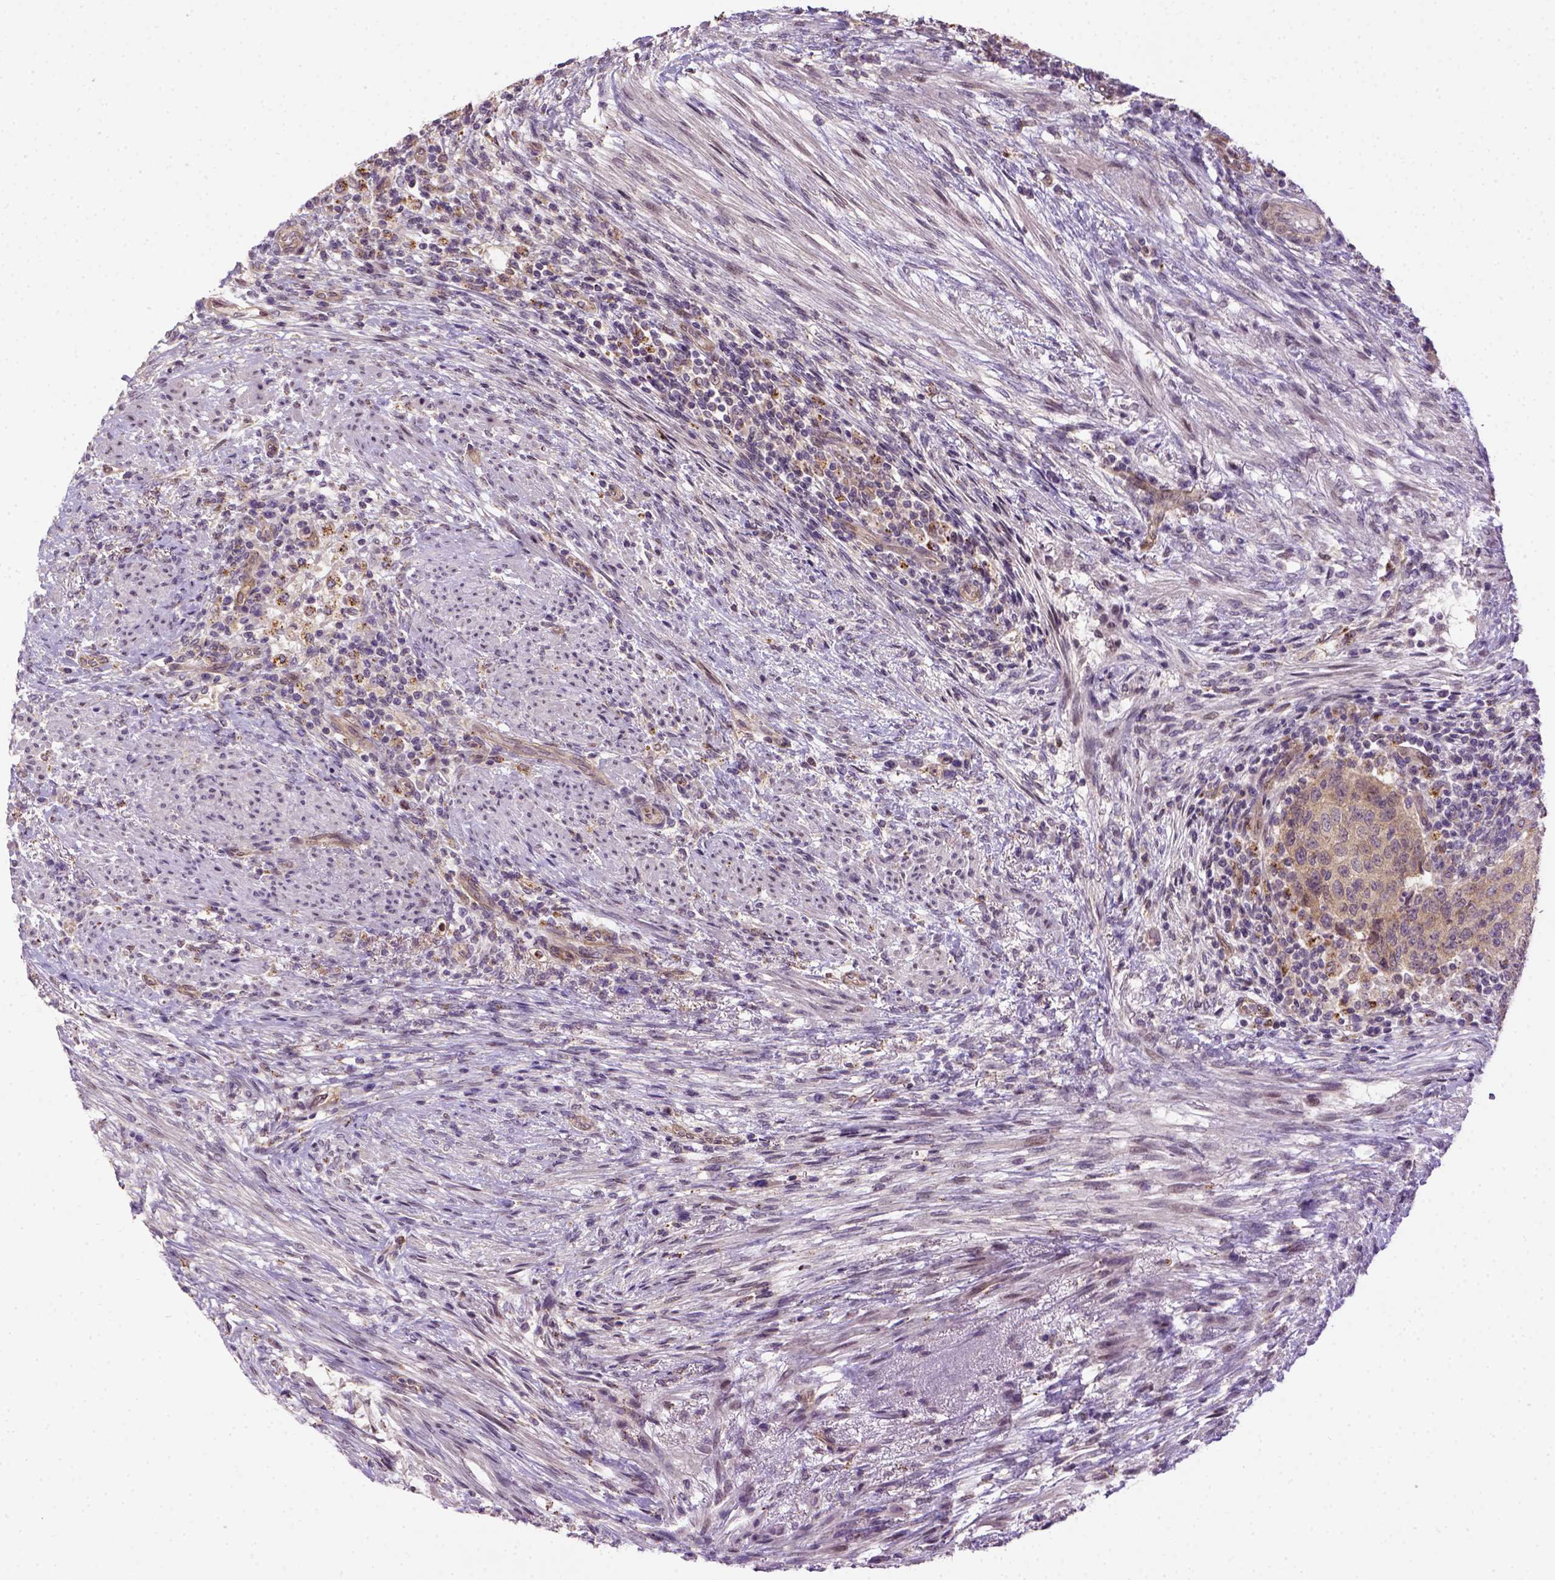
{"staining": {"intensity": "weak", "quantity": ">75%", "location": "cytoplasmic/membranous"}, "tissue": "urothelial cancer", "cell_type": "Tumor cells", "image_type": "cancer", "snomed": [{"axis": "morphology", "description": "Urothelial carcinoma, High grade"}, {"axis": "topography", "description": "Urinary bladder"}], "caption": "A high-resolution image shows immunohistochemistry staining of urothelial carcinoma (high-grade), which exhibits weak cytoplasmic/membranous expression in approximately >75% of tumor cells. The protein is shown in brown color, while the nuclei are stained blue.", "gene": "KAZN", "patient": {"sex": "female", "age": 78}}